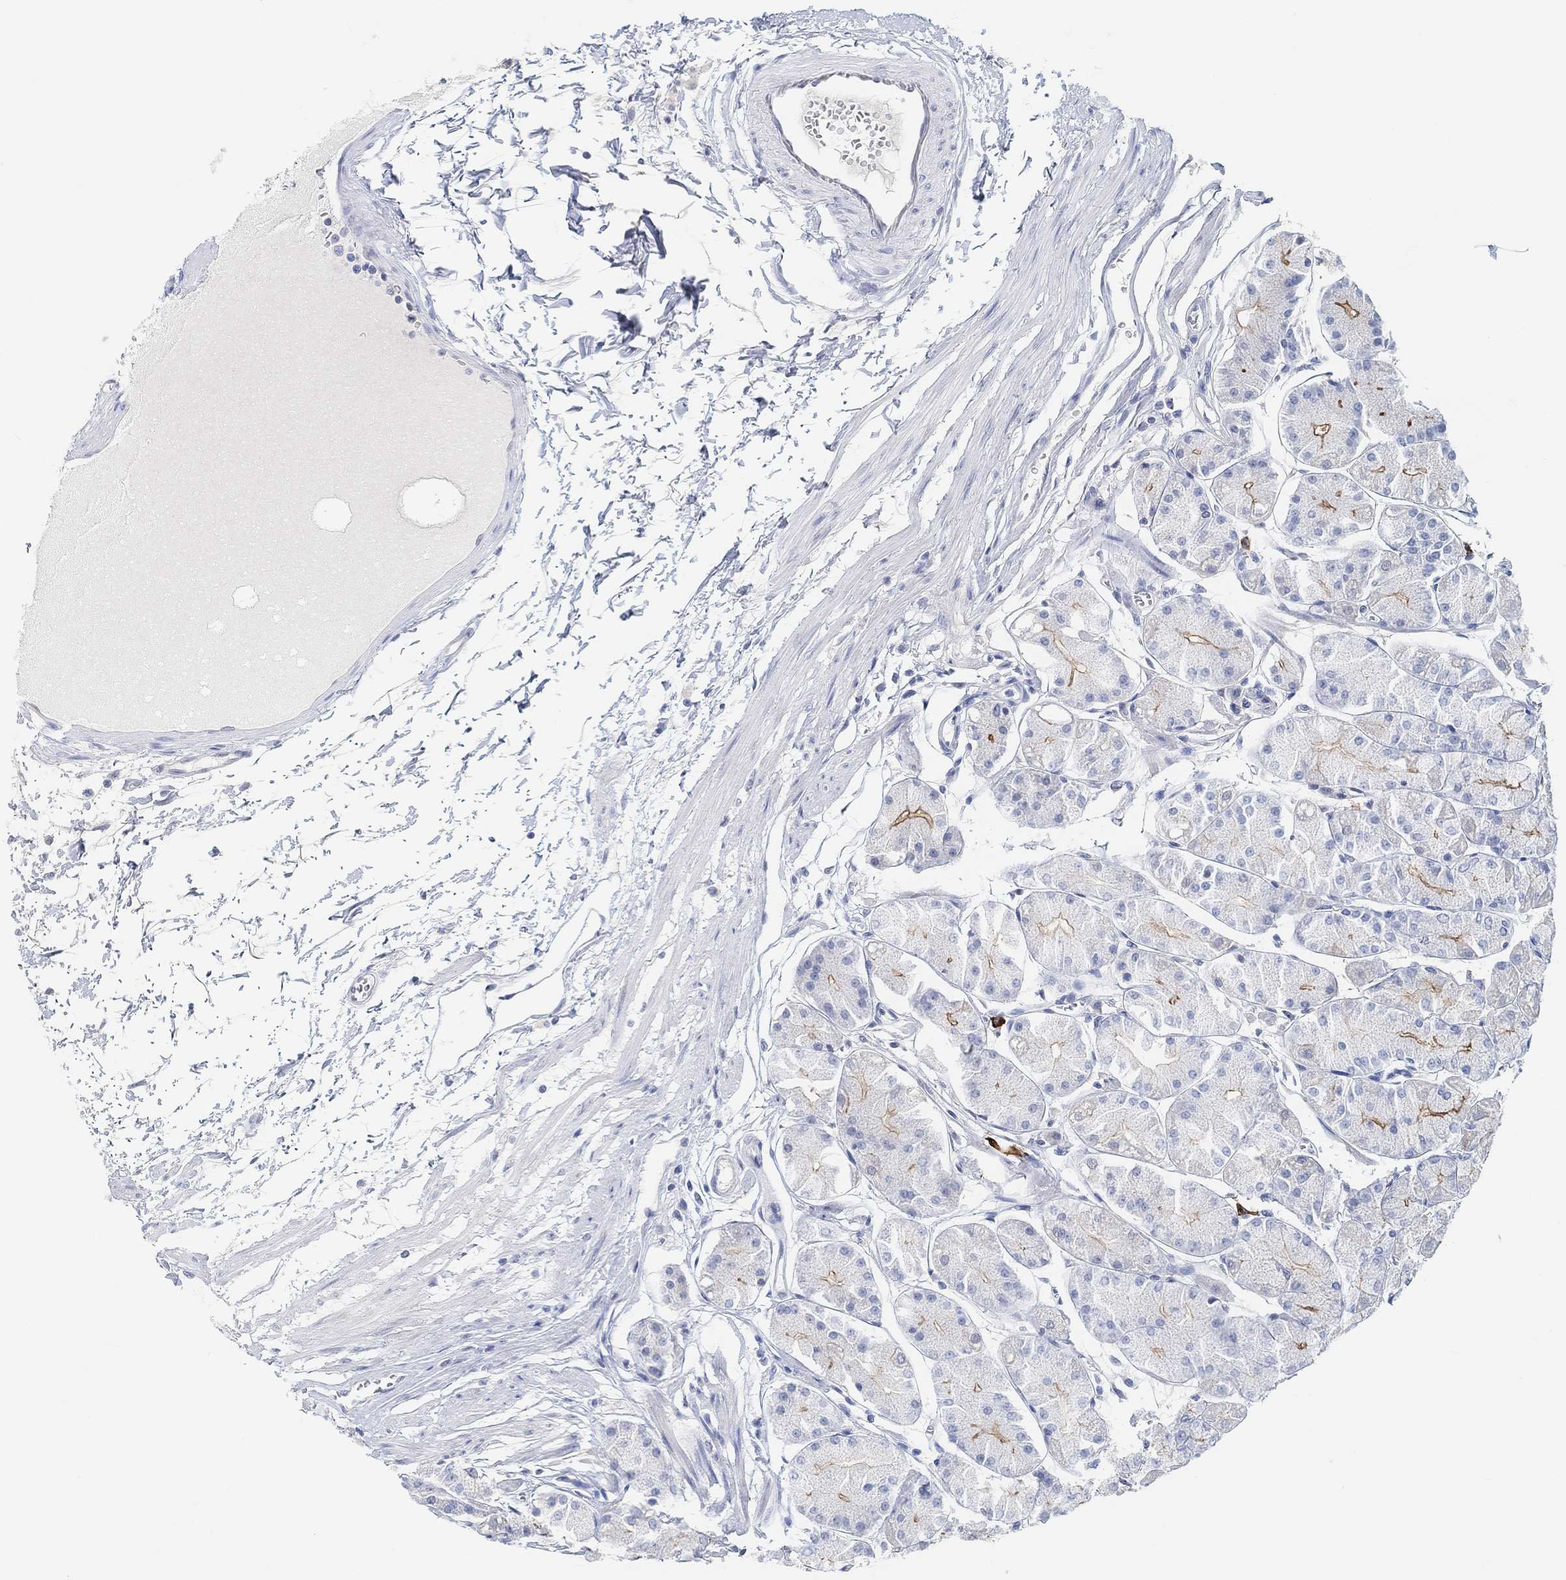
{"staining": {"intensity": "strong", "quantity": "25%-75%", "location": "cytoplasmic/membranous"}, "tissue": "stomach", "cell_type": "Glandular cells", "image_type": "normal", "snomed": [{"axis": "morphology", "description": "Normal tissue, NOS"}, {"axis": "topography", "description": "Stomach, upper"}], "caption": "DAB (3,3'-diaminobenzidine) immunohistochemical staining of normal stomach reveals strong cytoplasmic/membranous protein staining in about 25%-75% of glandular cells. Nuclei are stained in blue.", "gene": "MUC1", "patient": {"sex": "male", "age": 60}}